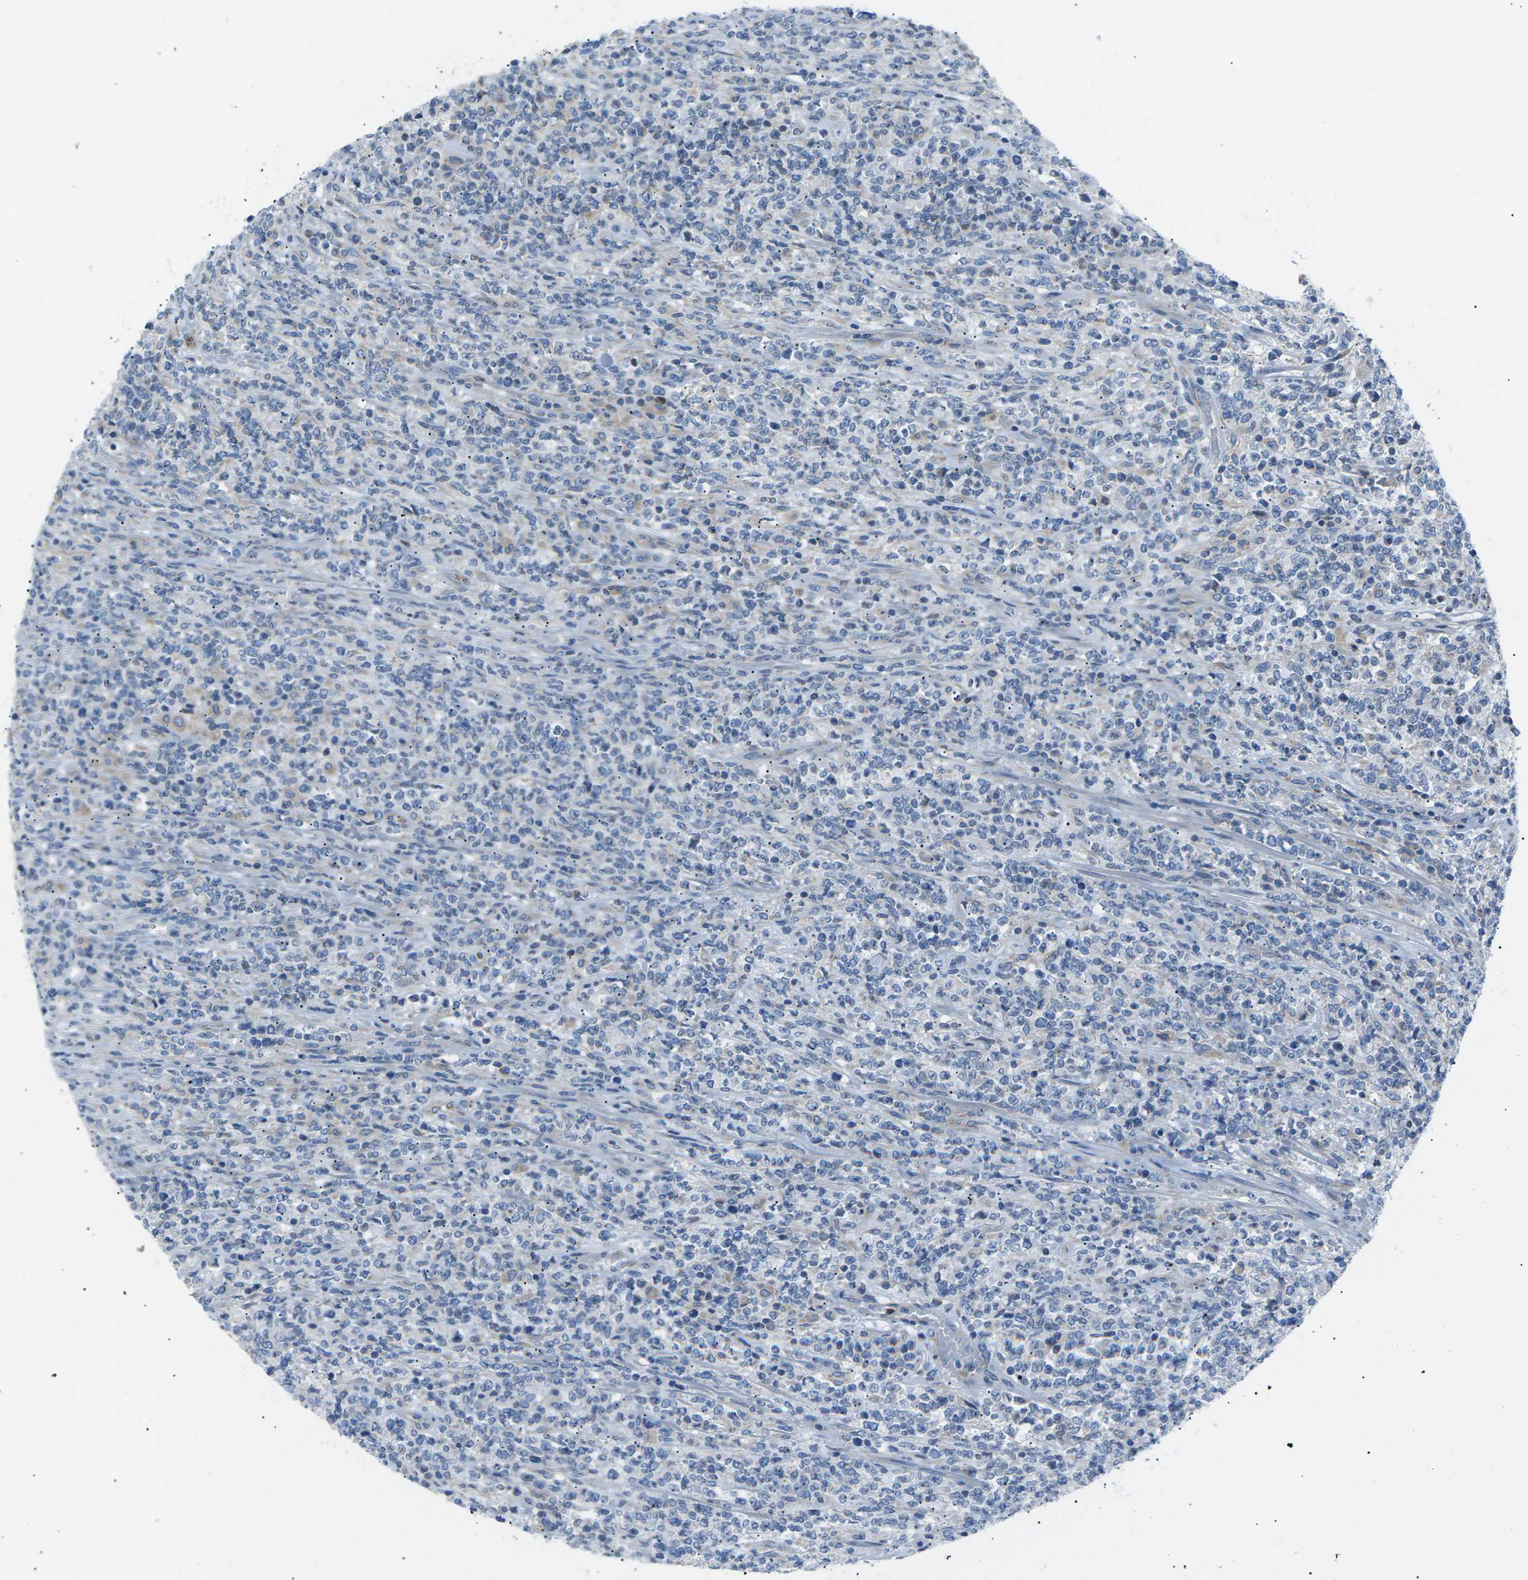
{"staining": {"intensity": "negative", "quantity": "none", "location": "none"}, "tissue": "lymphoma", "cell_type": "Tumor cells", "image_type": "cancer", "snomed": [{"axis": "morphology", "description": "Malignant lymphoma, non-Hodgkin's type, High grade"}, {"axis": "topography", "description": "Soft tissue"}], "caption": "IHC micrograph of malignant lymphoma, non-Hodgkin's type (high-grade) stained for a protein (brown), which demonstrates no expression in tumor cells.", "gene": "ZDHHC24", "patient": {"sex": "male", "age": 18}}